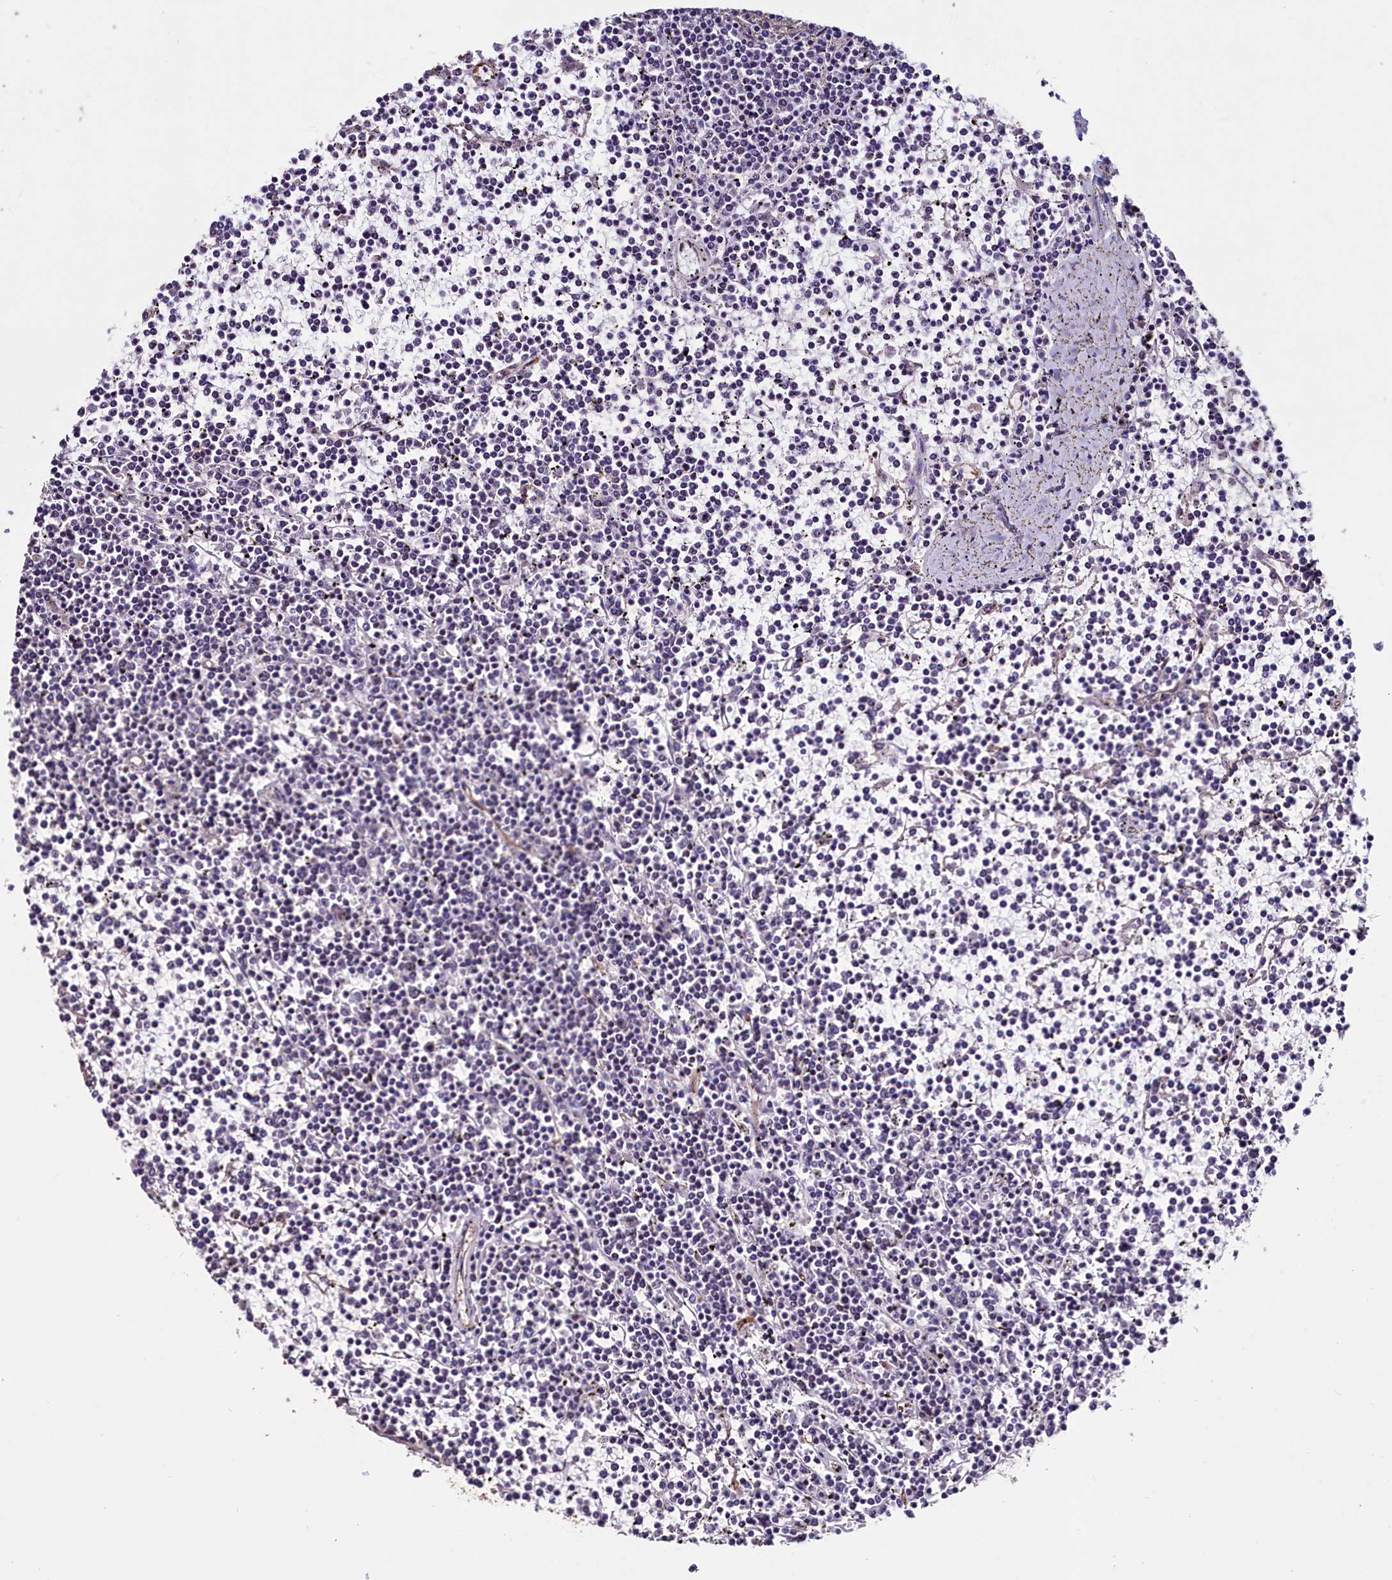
{"staining": {"intensity": "negative", "quantity": "none", "location": "none"}, "tissue": "lymphoma", "cell_type": "Tumor cells", "image_type": "cancer", "snomed": [{"axis": "morphology", "description": "Malignant lymphoma, non-Hodgkin's type, Low grade"}, {"axis": "topography", "description": "Spleen"}], "caption": "This is an immunohistochemistry (IHC) photomicrograph of human lymphoma. There is no positivity in tumor cells.", "gene": "PALM", "patient": {"sex": "female", "age": 19}}